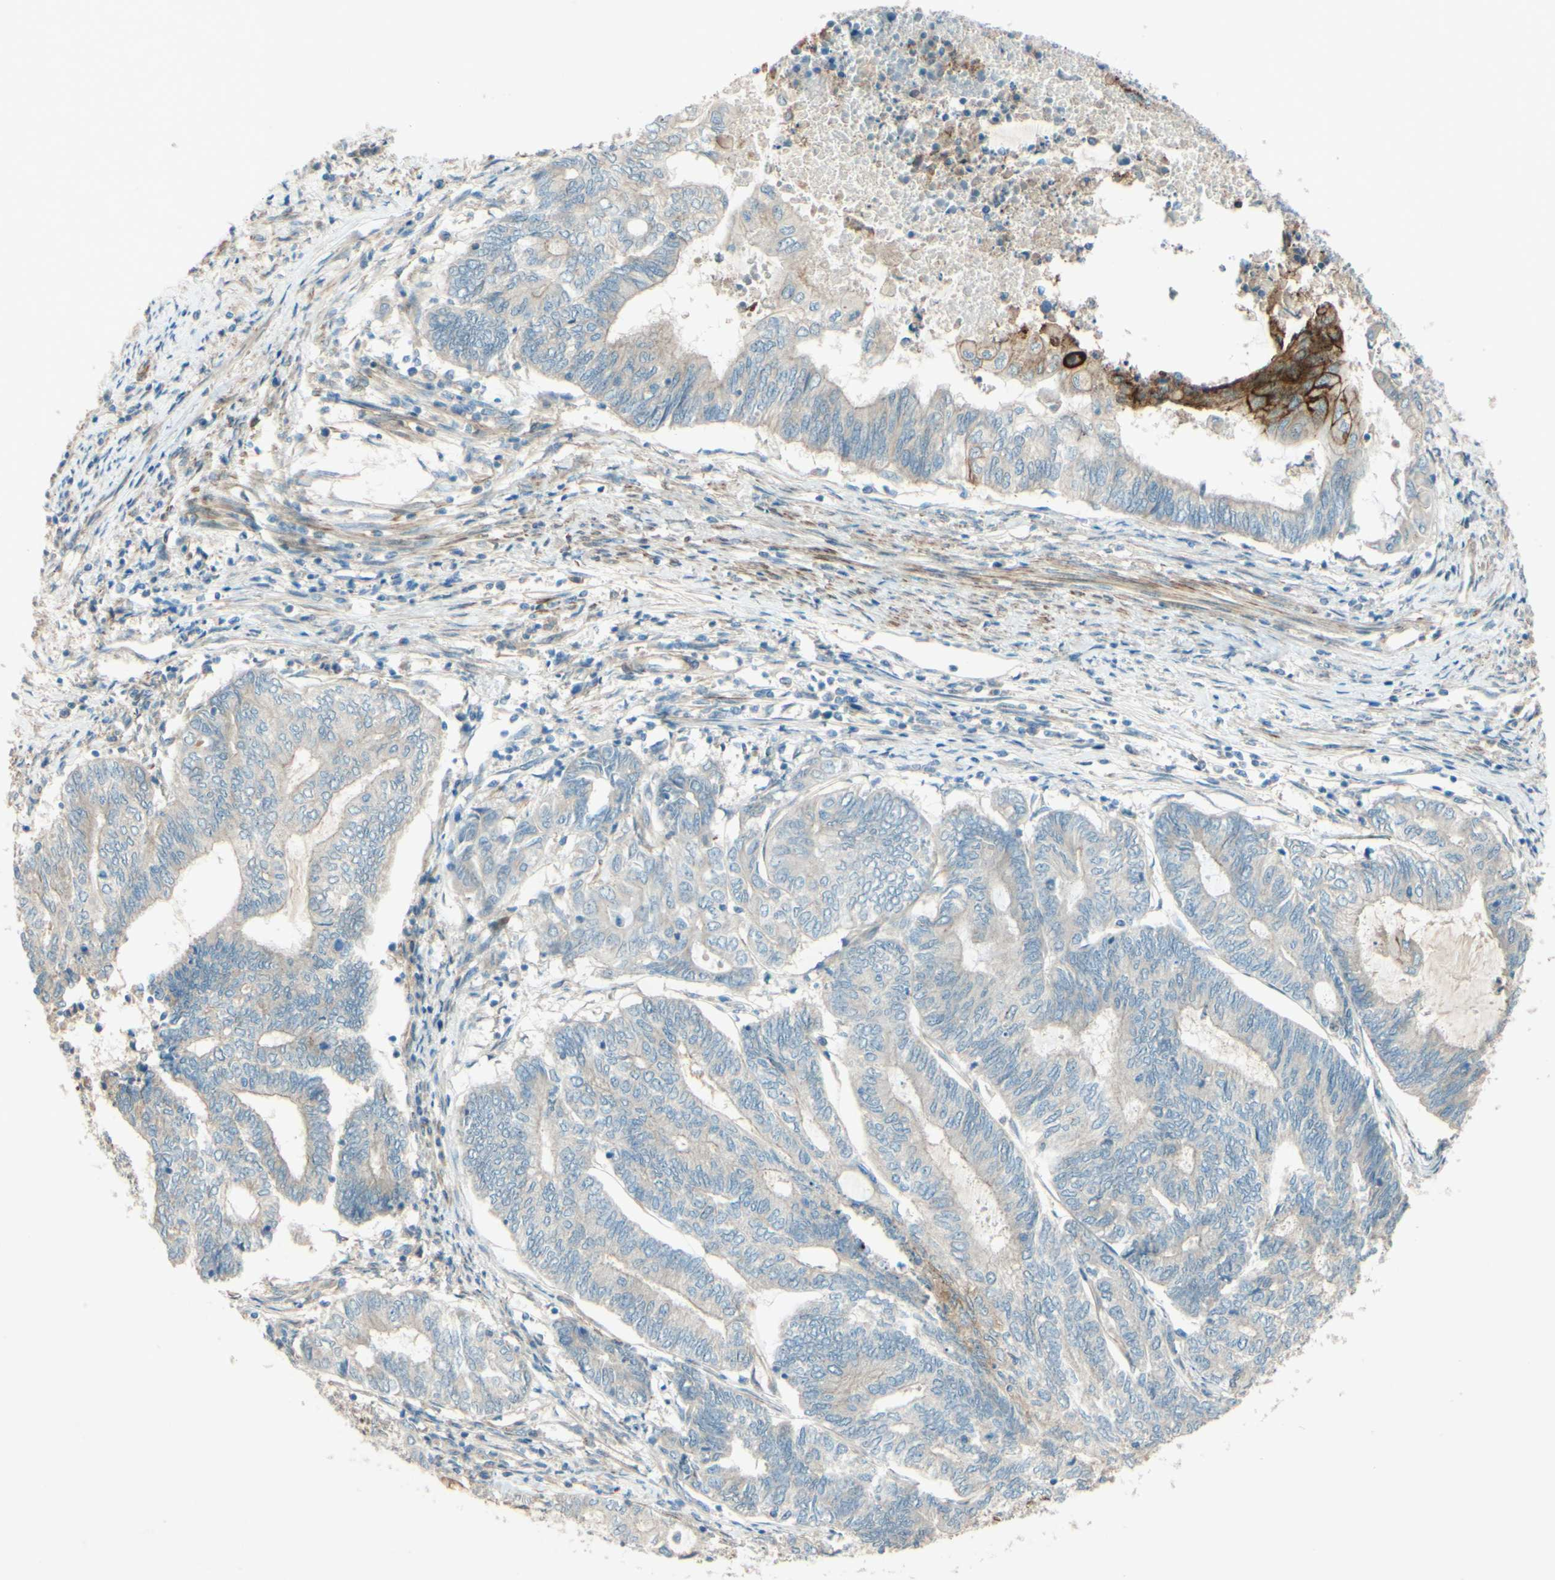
{"staining": {"intensity": "weak", "quantity": ">75%", "location": "cytoplasmic/membranous"}, "tissue": "endometrial cancer", "cell_type": "Tumor cells", "image_type": "cancer", "snomed": [{"axis": "morphology", "description": "Adenocarcinoma, NOS"}, {"axis": "topography", "description": "Uterus"}, {"axis": "topography", "description": "Endometrium"}], "caption": "This is a histology image of immunohistochemistry (IHC) staining of endometrial cancer (adenocarcinoma), which shows weak staining in the cytoplasmic/membranous of tumor cells.", "gene": "ADAM17", "patient": {"sex": "female", "age": 70}}